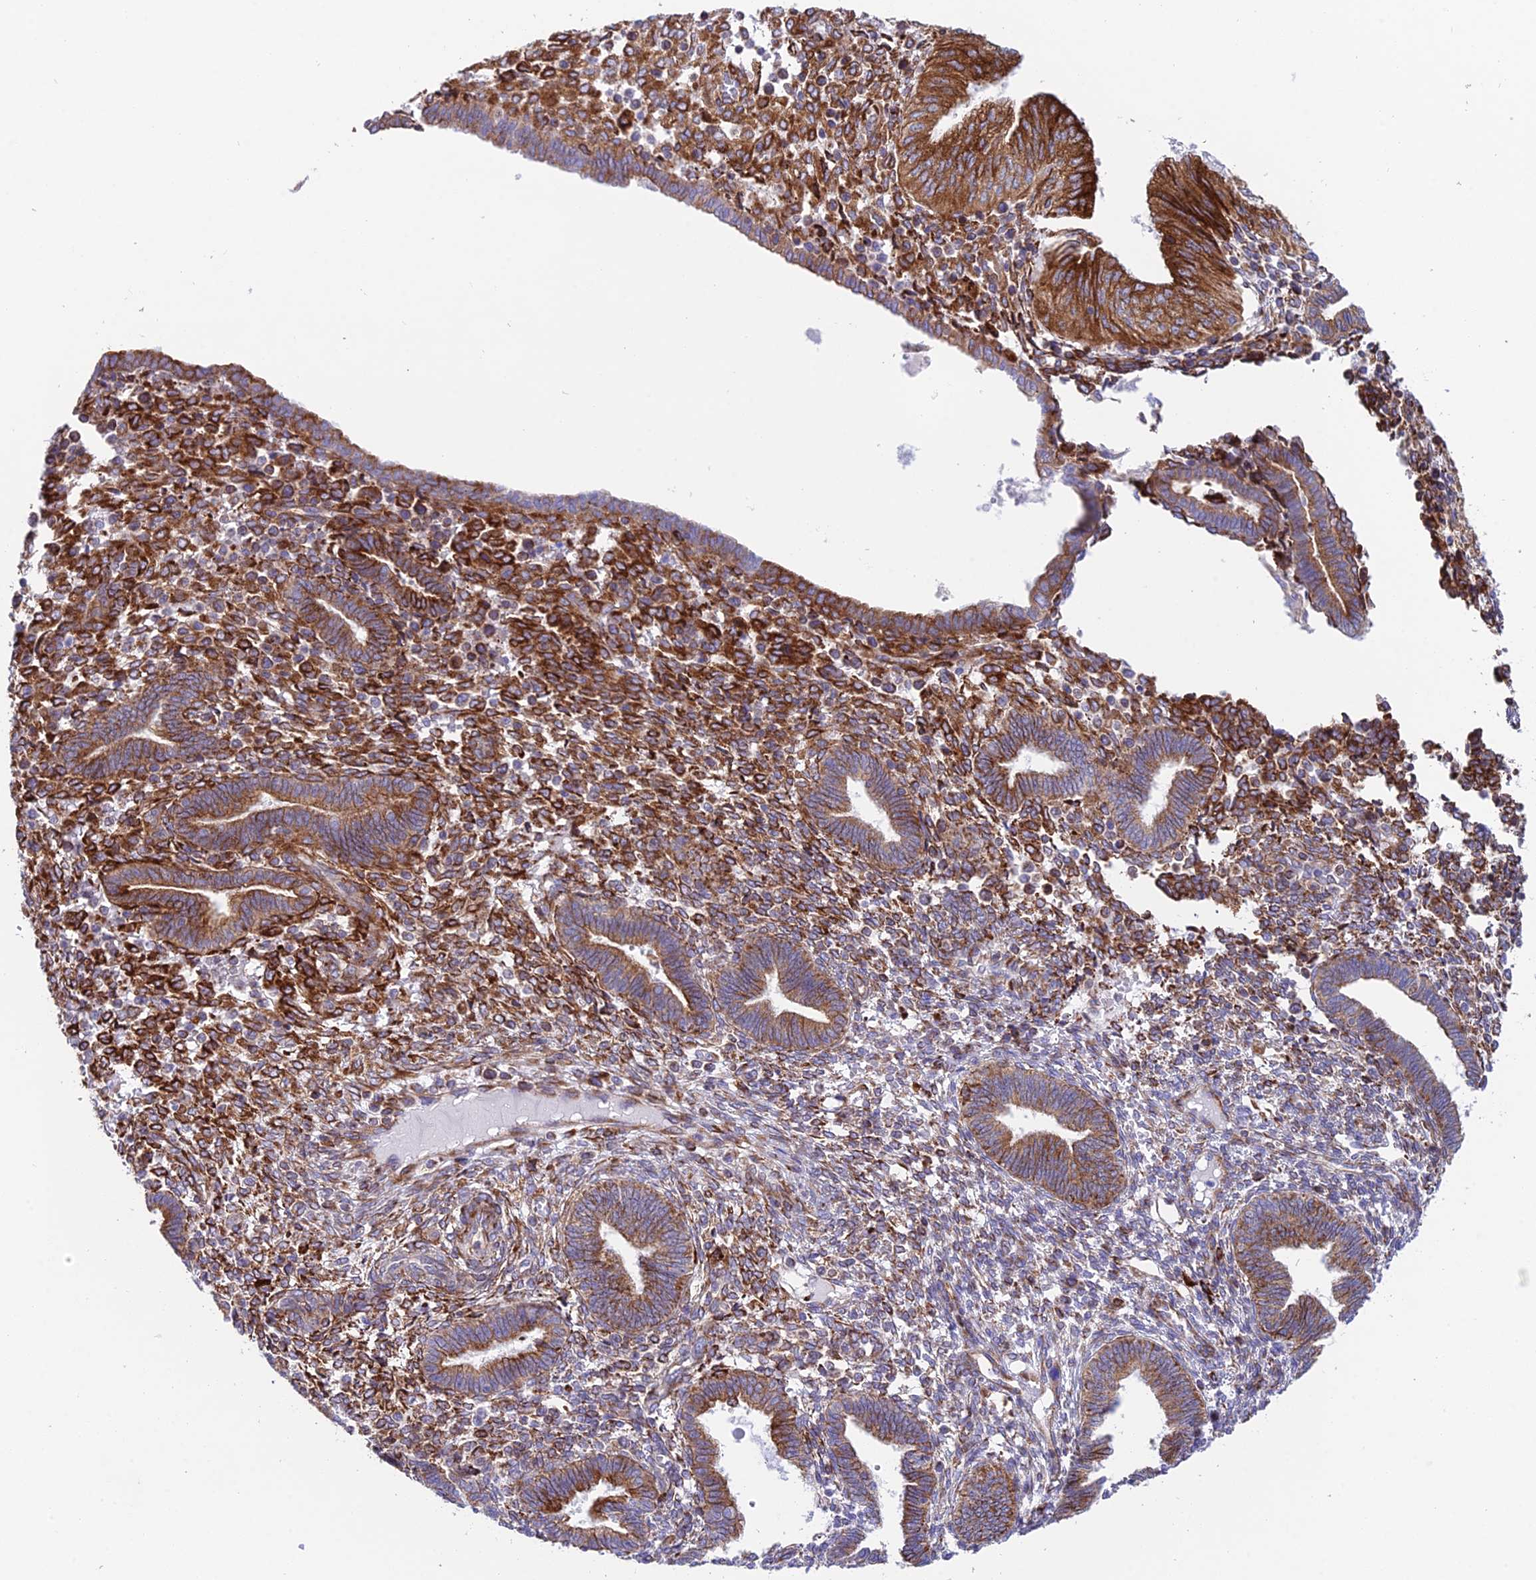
{"staining": {"intensity": "strong", "quantity": ">75%", "location": "cytoplasmic/membranous"}, "tissue": "endometrial cancer", "cell_type": "Tumor cells", "image_type": "cancer", "snomed": [{"axis": "morphology", "description": "Normal tissue, NOS"}, {"axis": "morphology", "description": "Adenocarcinoma, NOS"}, {"axis": "topography", "description": "Endometrium"}], "caption": "The photomicrograph demonstrates staining of adenocarcinoma (endometrial), revealing strong cytoplasmic/membranous protein positivity (brown color) within tumor cells. Immunohistochemistry stains the protein in brown and the nuclei are stained blue.", "gene": "TUBGCP6", "patient": {"sex": "female", "age": 53}}